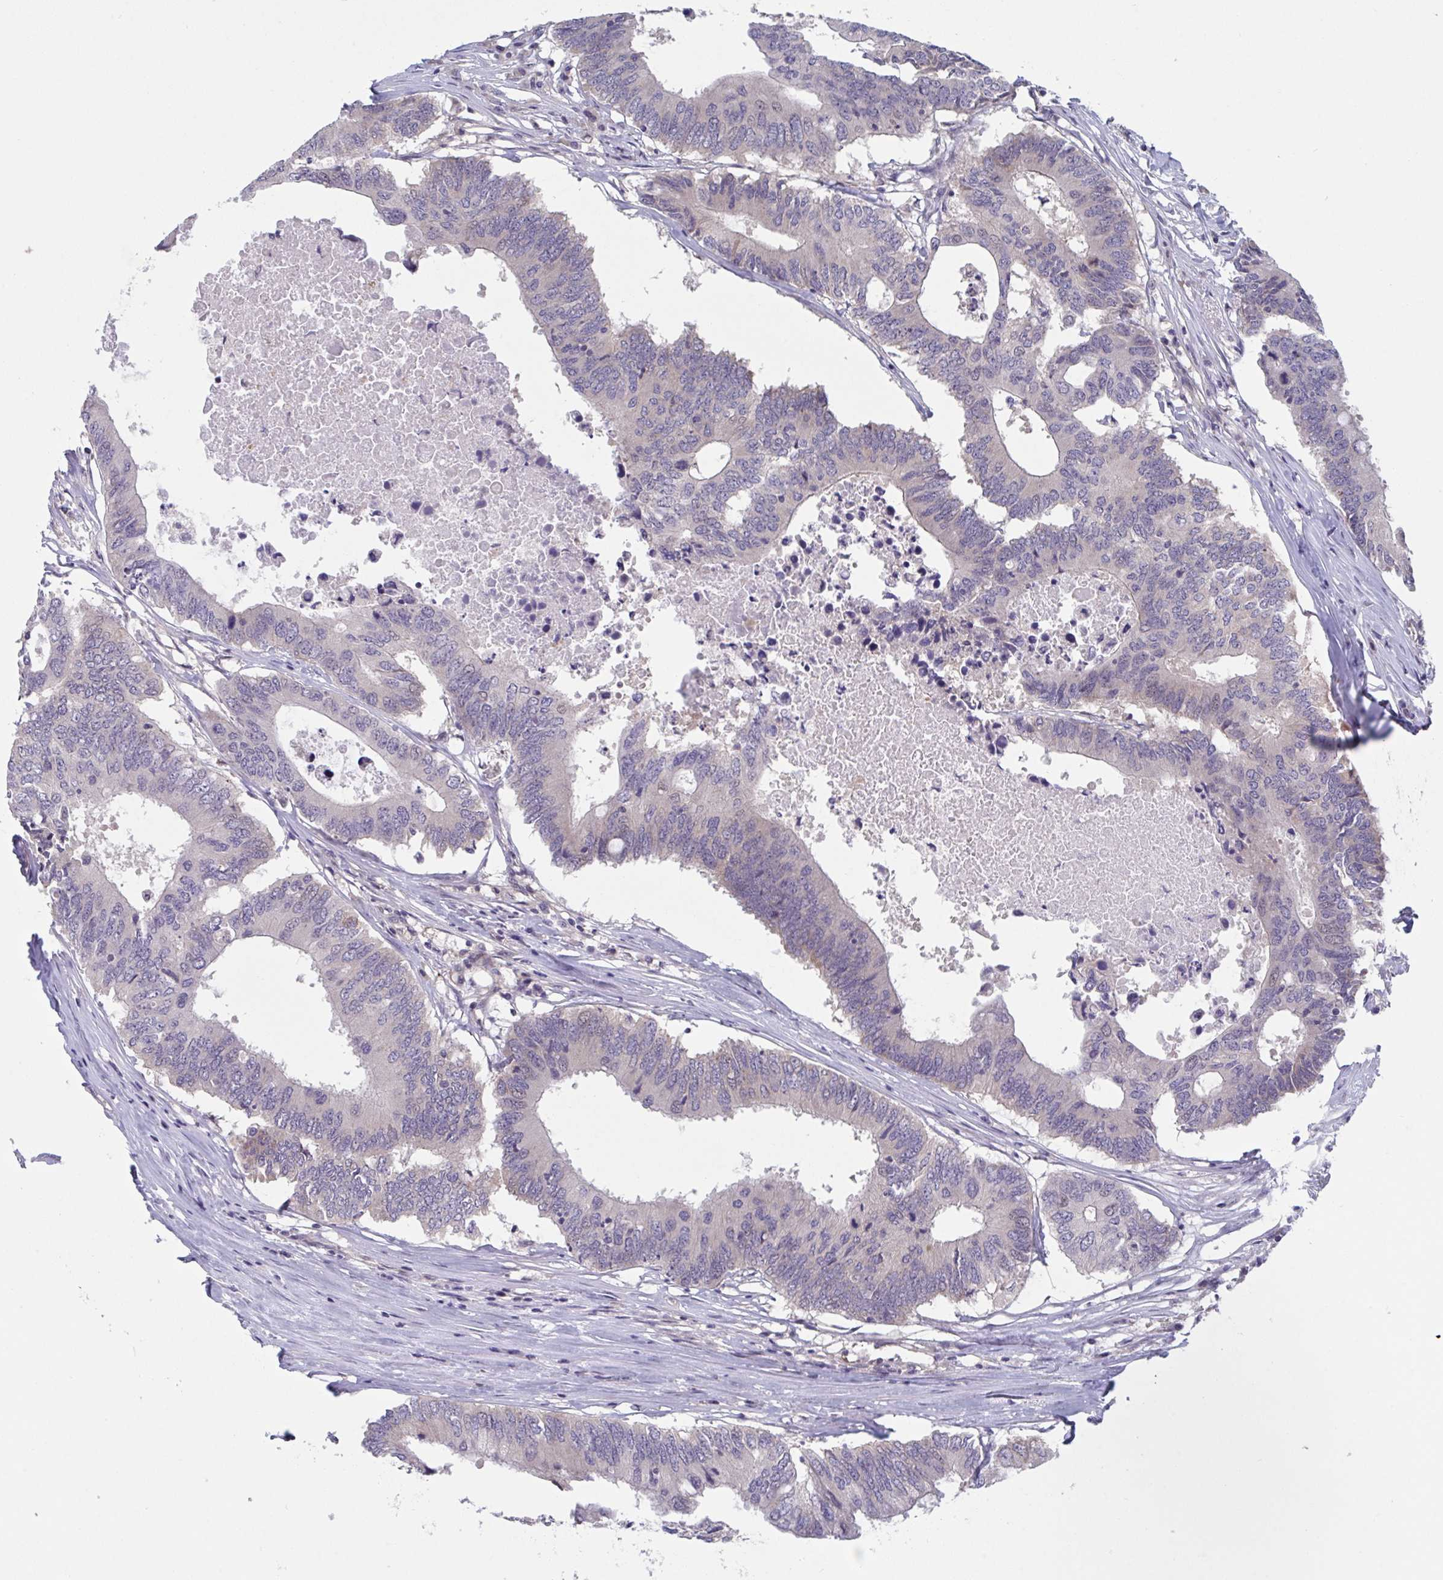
{"staining": {"intensity": "moderate", "quantity": "<25%", "location": "nuclear"}, "tissue": "colorectal cancer", "cell_type": "Tumor cells", "image_type": "cancer", "snomed": [{"axis": "morphology", "description": "Adenocarcinoma, NOS"}, {"axis": "topography", "description": "Colon"}], "caption": "Moderate nuclear positivity for a protein is appreciated in approximately <25% of tumor cells of colorectal cancer using immunohistochemistry (IHC).", "gene": "RIOK1", "patient": {"sex": "male", "age": 71}}